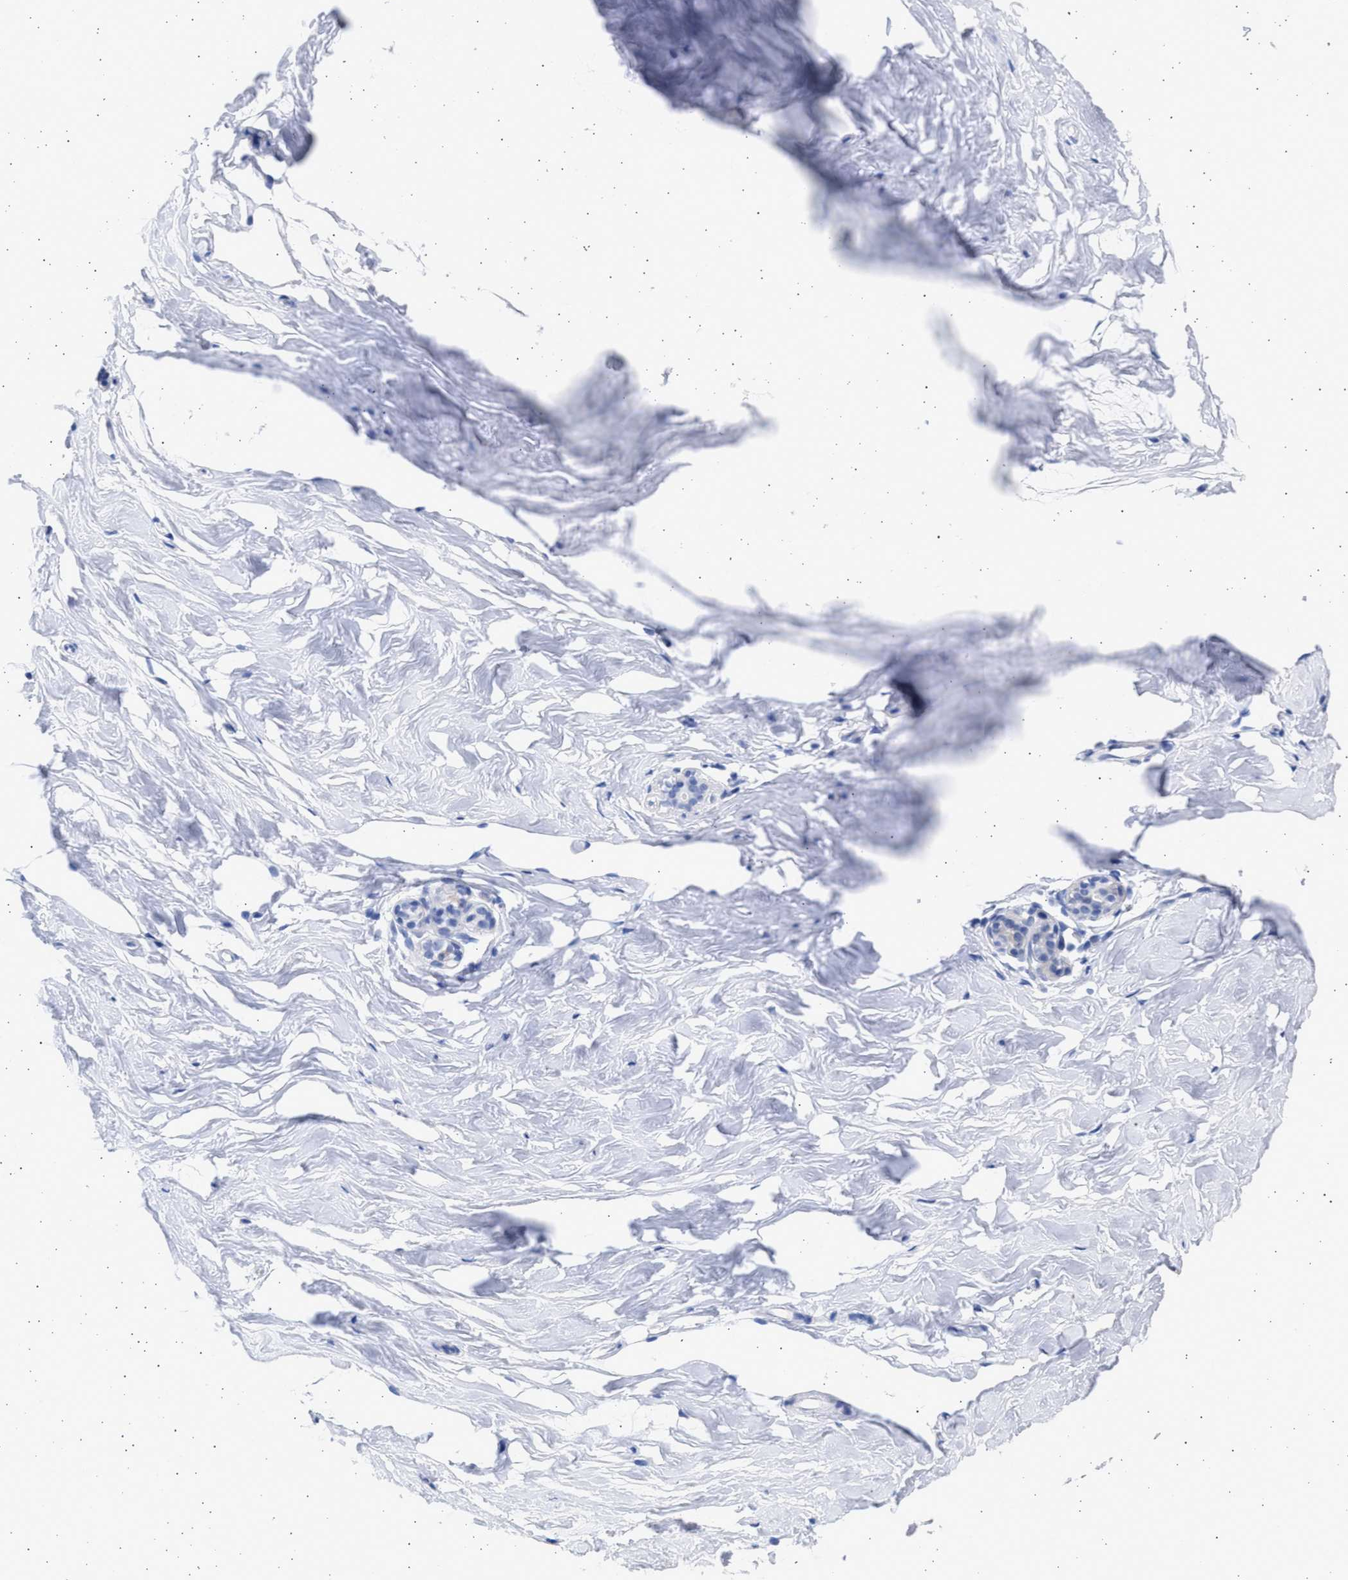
{"staining": {"intensity": "negative", "quantity": "none", "location": "none"}, "tissue": "breast", "cell_type": "Adipocytes", "image_type": "normal", "snomed": [{"axis": "morphology", "description": "Normal tissue, NOS"}, {"axis": "topography", "description": "Breast"}], "caption": "The micrograph reveals no significant staining in adipocytes of breast. (Stains: DAB (3,3'-diaminobenzidine) IHC with hematoxylin counter stain, Microscopy: brightfield microscopy at high magnification).", "gene": "ALDOC", "patient": {"sex": "female", "age": 62}}